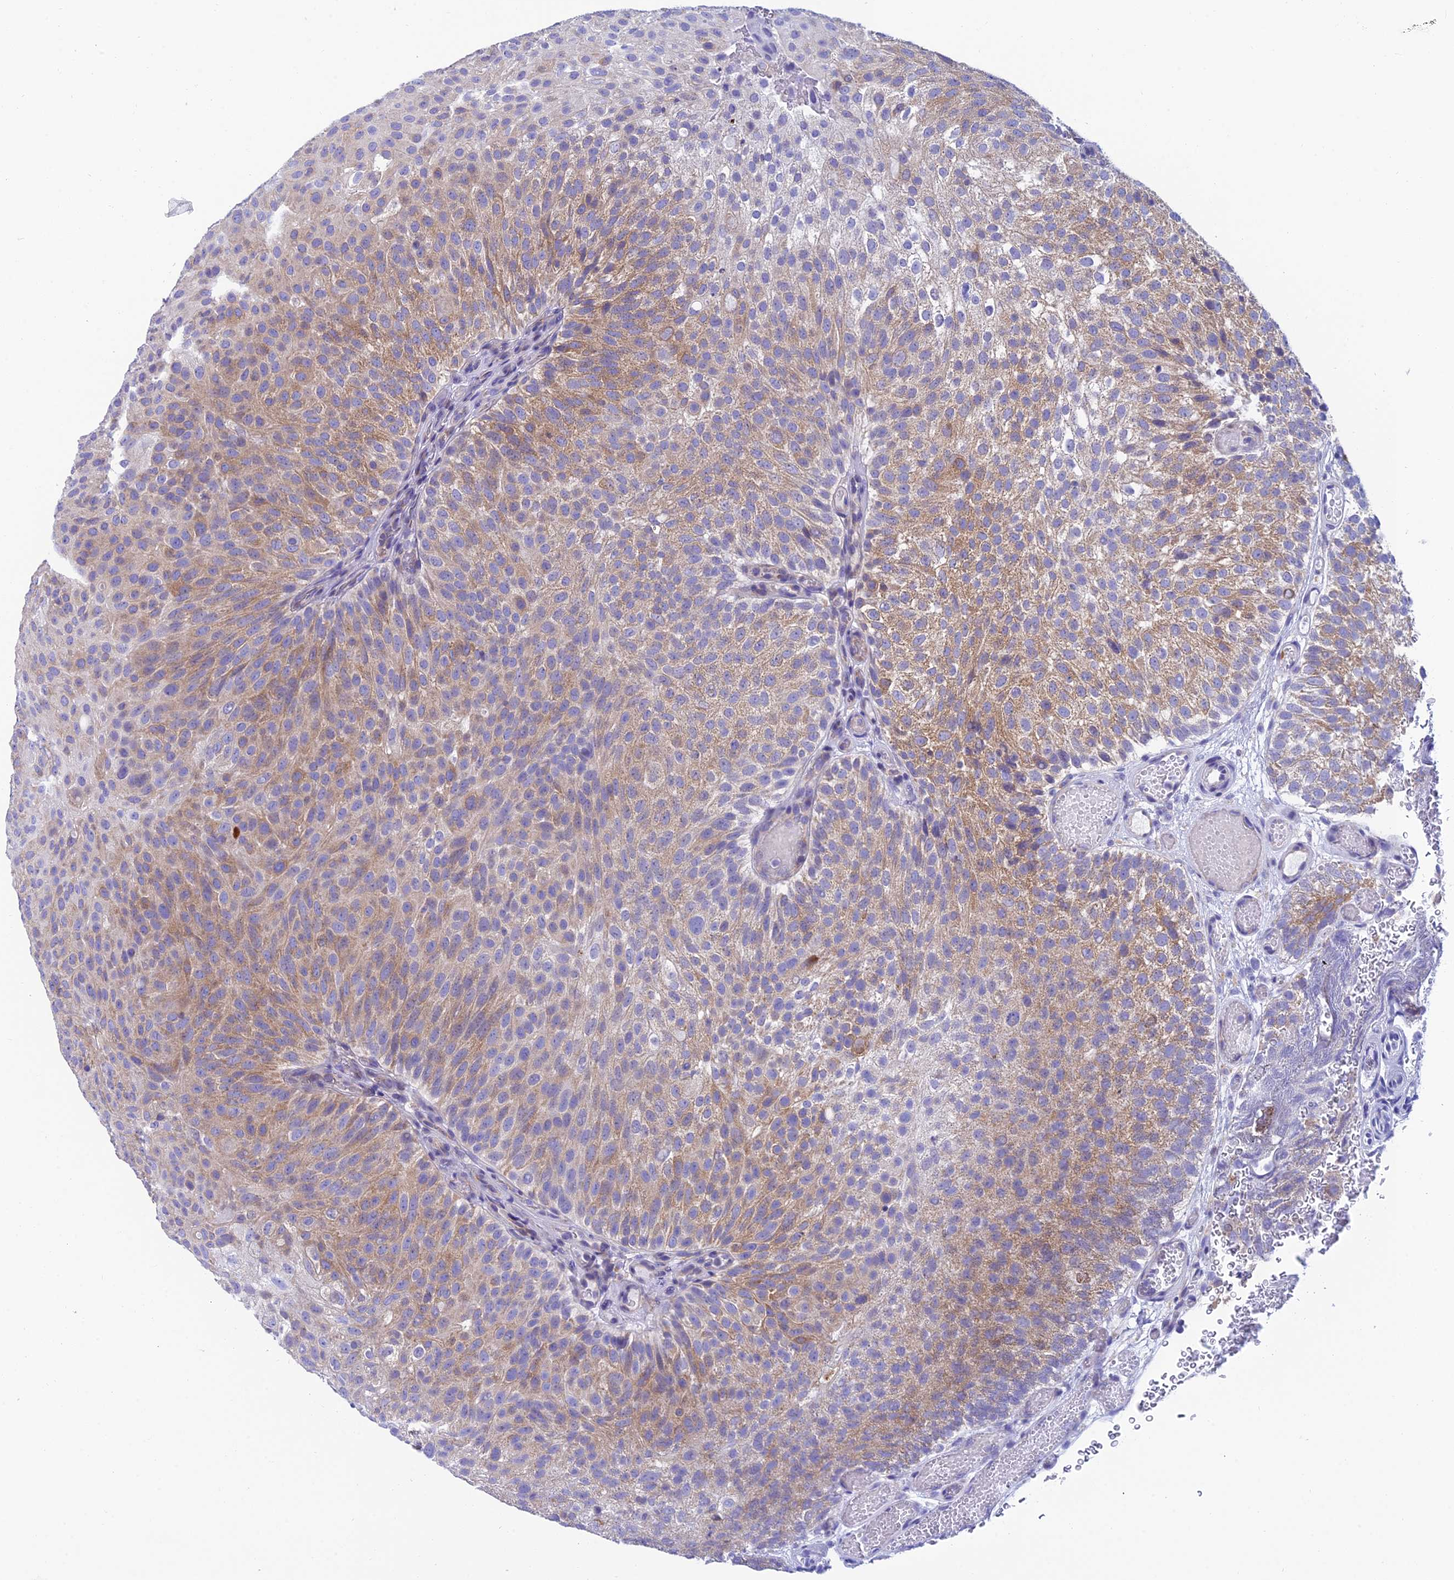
{"staining": {"intensity": "moderate", "quantity": "25%-75%", "location": "cytoplasmic/membranous"}, "tissue": "urothelial cancer", "cell_type": "Tumor cells", "image_type": "cancer", "snomed": [{"axis": "morphology", "description": "Urothelial carcinoma, Low grade"}, {"axis": "topography", "description": "Urinary bladder"}], "caption": "IHC of urothelial cancer reveals medium levels of moderate cytoplasmic/membranous expression in about 25%-75% of tumor cells.", "gene": "REEP4", "patient": {"sex": "male", "age": 78}}